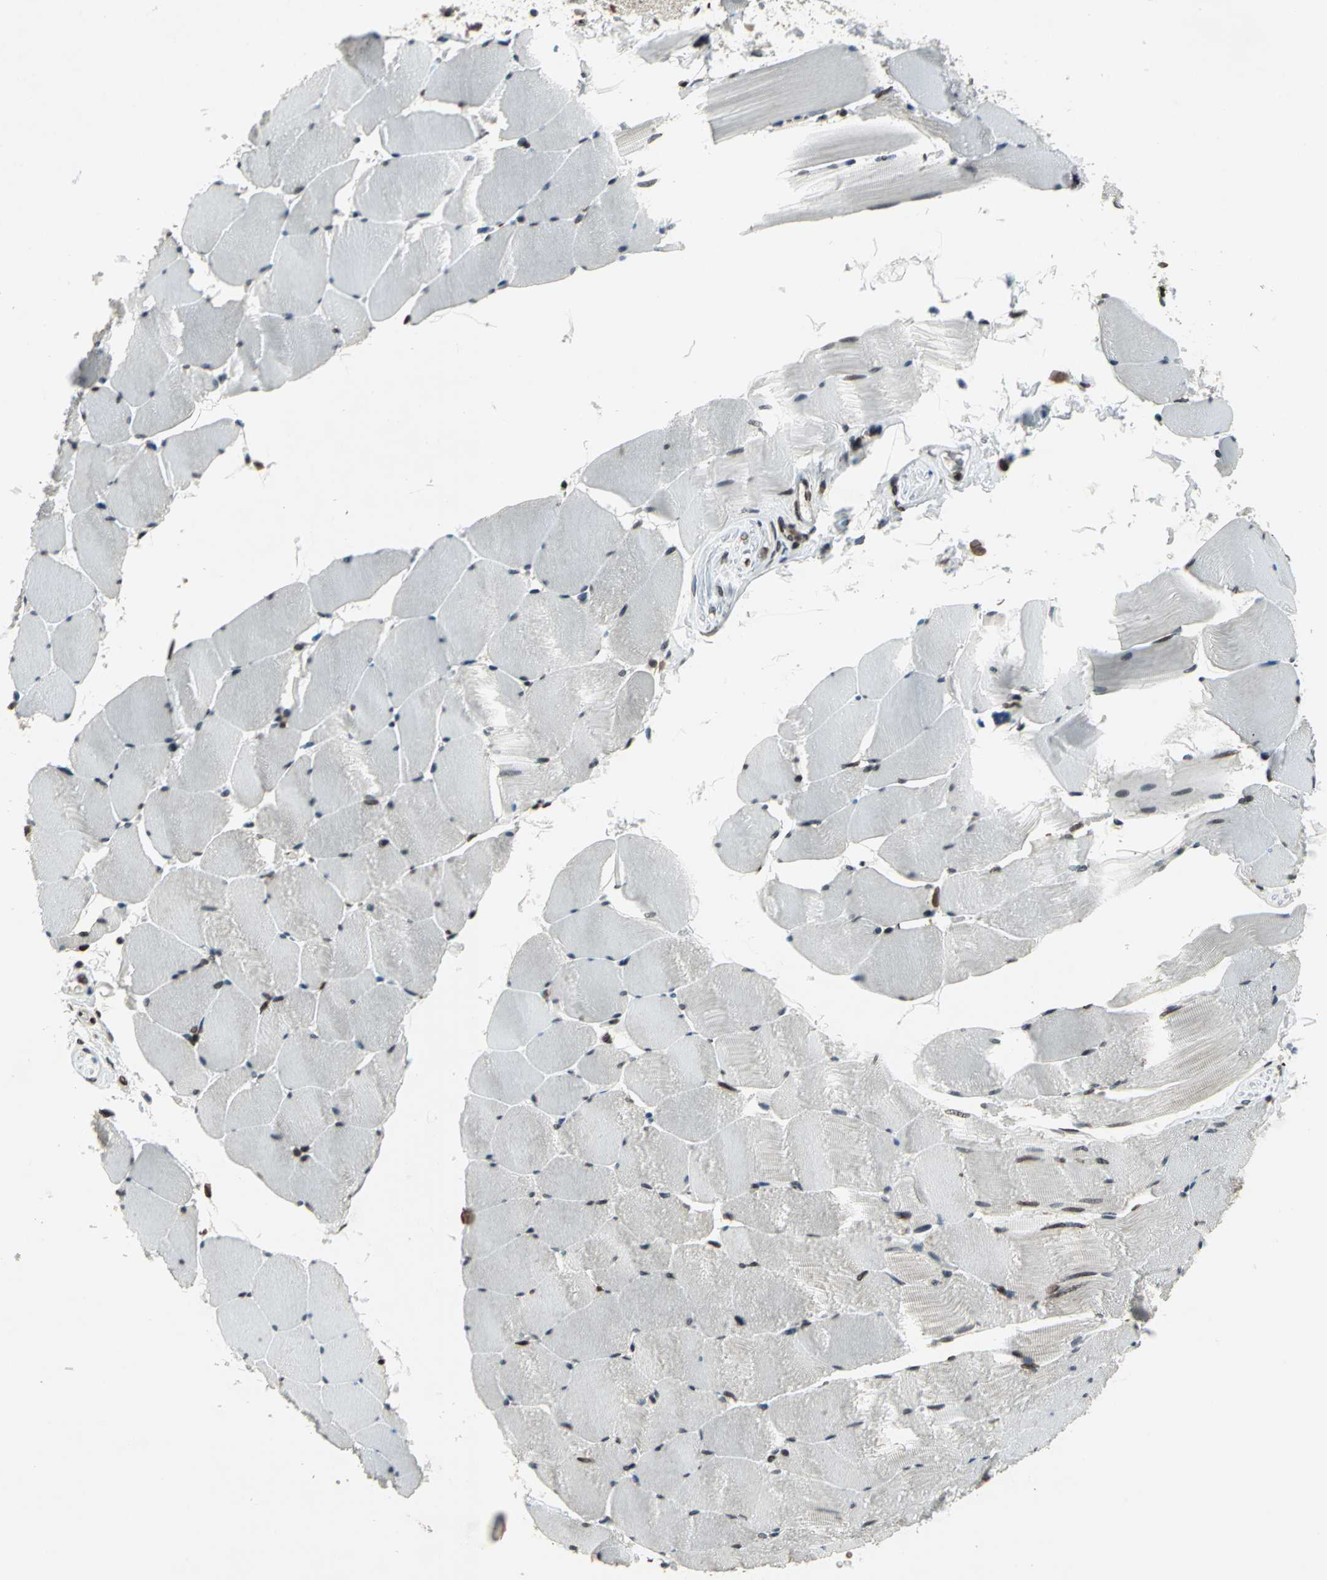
{"staining": {"intensity": "strong", "quantity": ">75%", "location": "cytoplasmic/membranous,nuclear"}, "tissue": "skeletal muscle", "cell_type": "Myocytes", "image_type": "normal", "snomed": [{"axis": "morphology", "description": "Normal tissue, NOS"}, {"axis": "topography", "description": "Skeletal muscle"}], "caption": "Immunohistochemical staining of benign skeletal muscle shows strong cytoplasmic/membranous,nuclear protein staining in approximately >75% of myocytes. Immunohistochemistry (ihc) stains the protein in brown and the nuclei are stained blue.", "gene": "ISY1", "patient": {"sex": "male", "age": 62}}